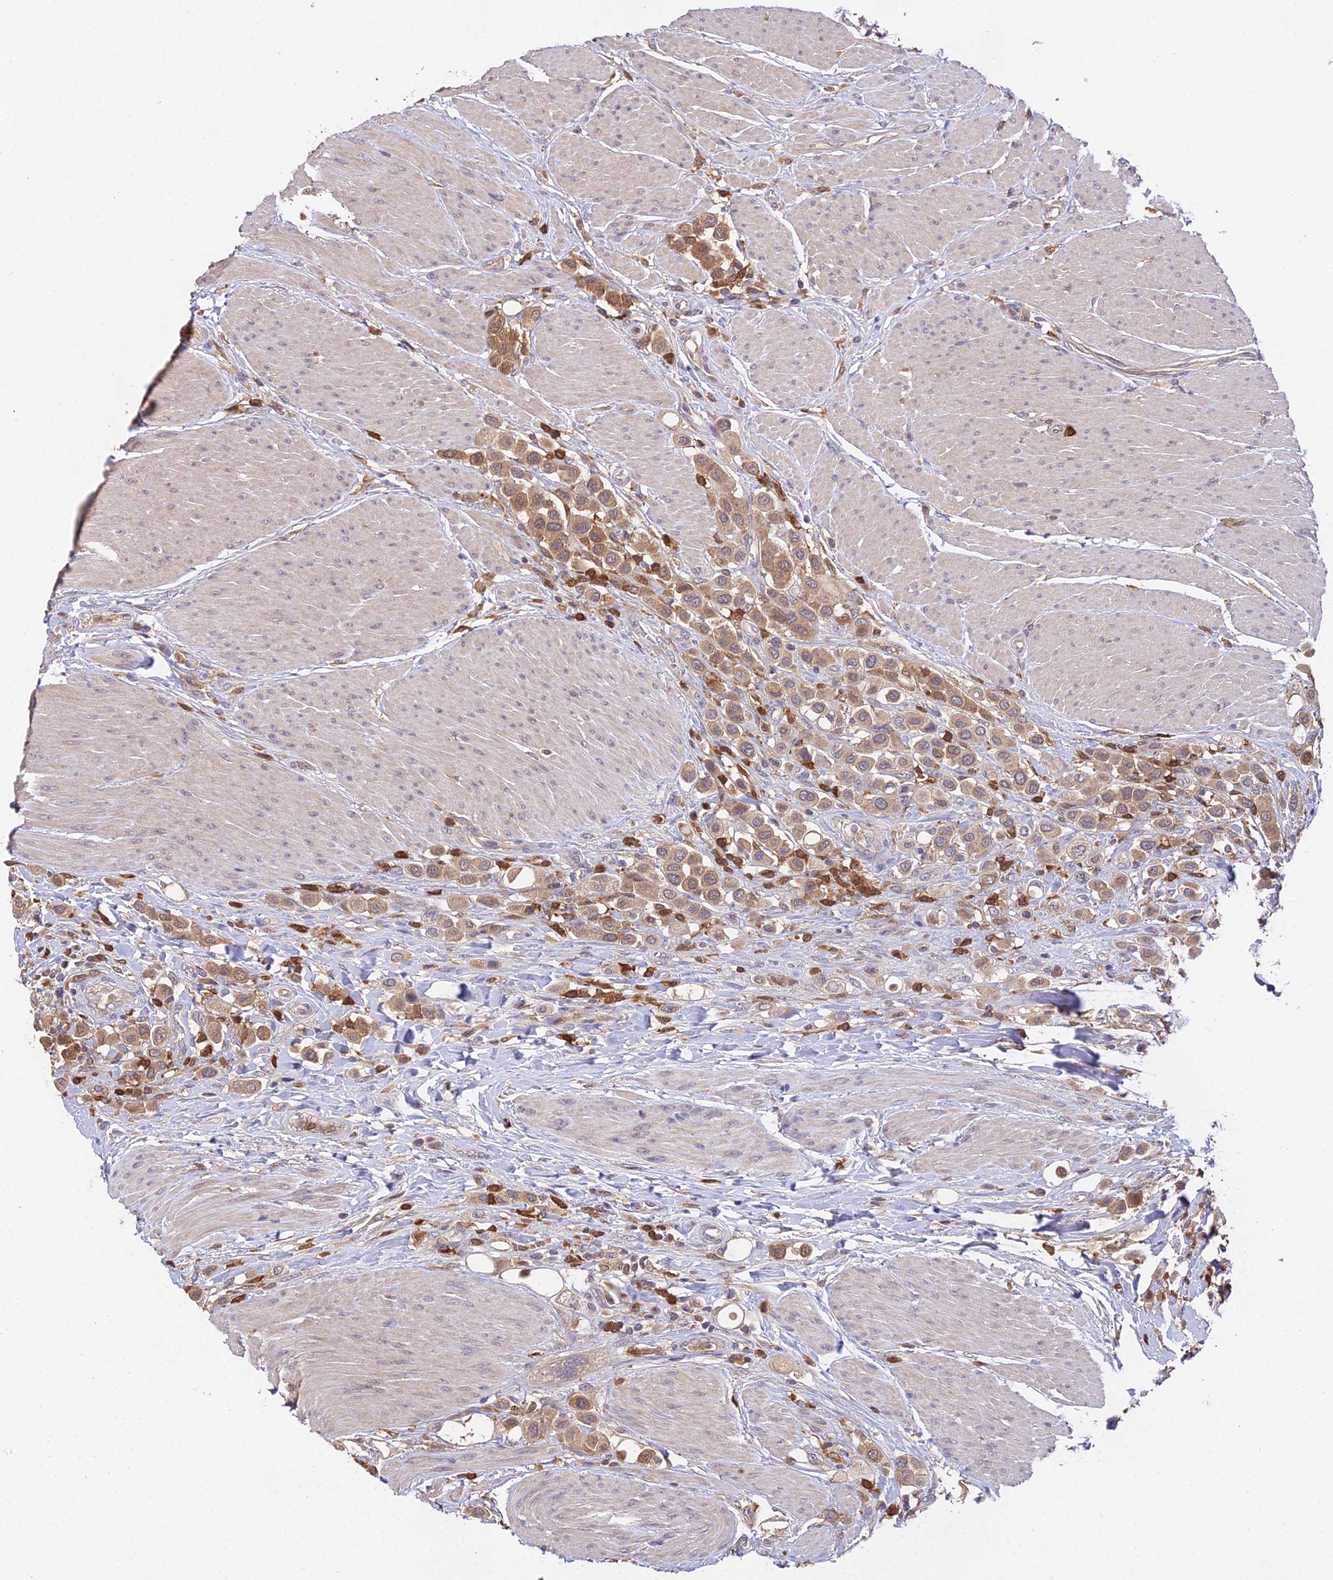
{"staining": {"intensity": "moderate", "quantity": ">75%", "location": "cytoplasmic/membranous"}, "tissue": "urothelial cancer", "cell_type": "Tumor cells", "image_type": "cancer", "snomed": [{"axis": "morphology", "description": "Urothelial carcinoma, High grade"}, {"axis": "topography", "description": "Urinary bladder"}], "caption": "DAB immunohistochemical staining of human urothelial carcinoma (high-grade) shows moderate cytoplasmic/membranous protein positivity in about >75% of tumor cells.", "gene": "FBP1", "patient": {"sex": "male", "age": 50}}